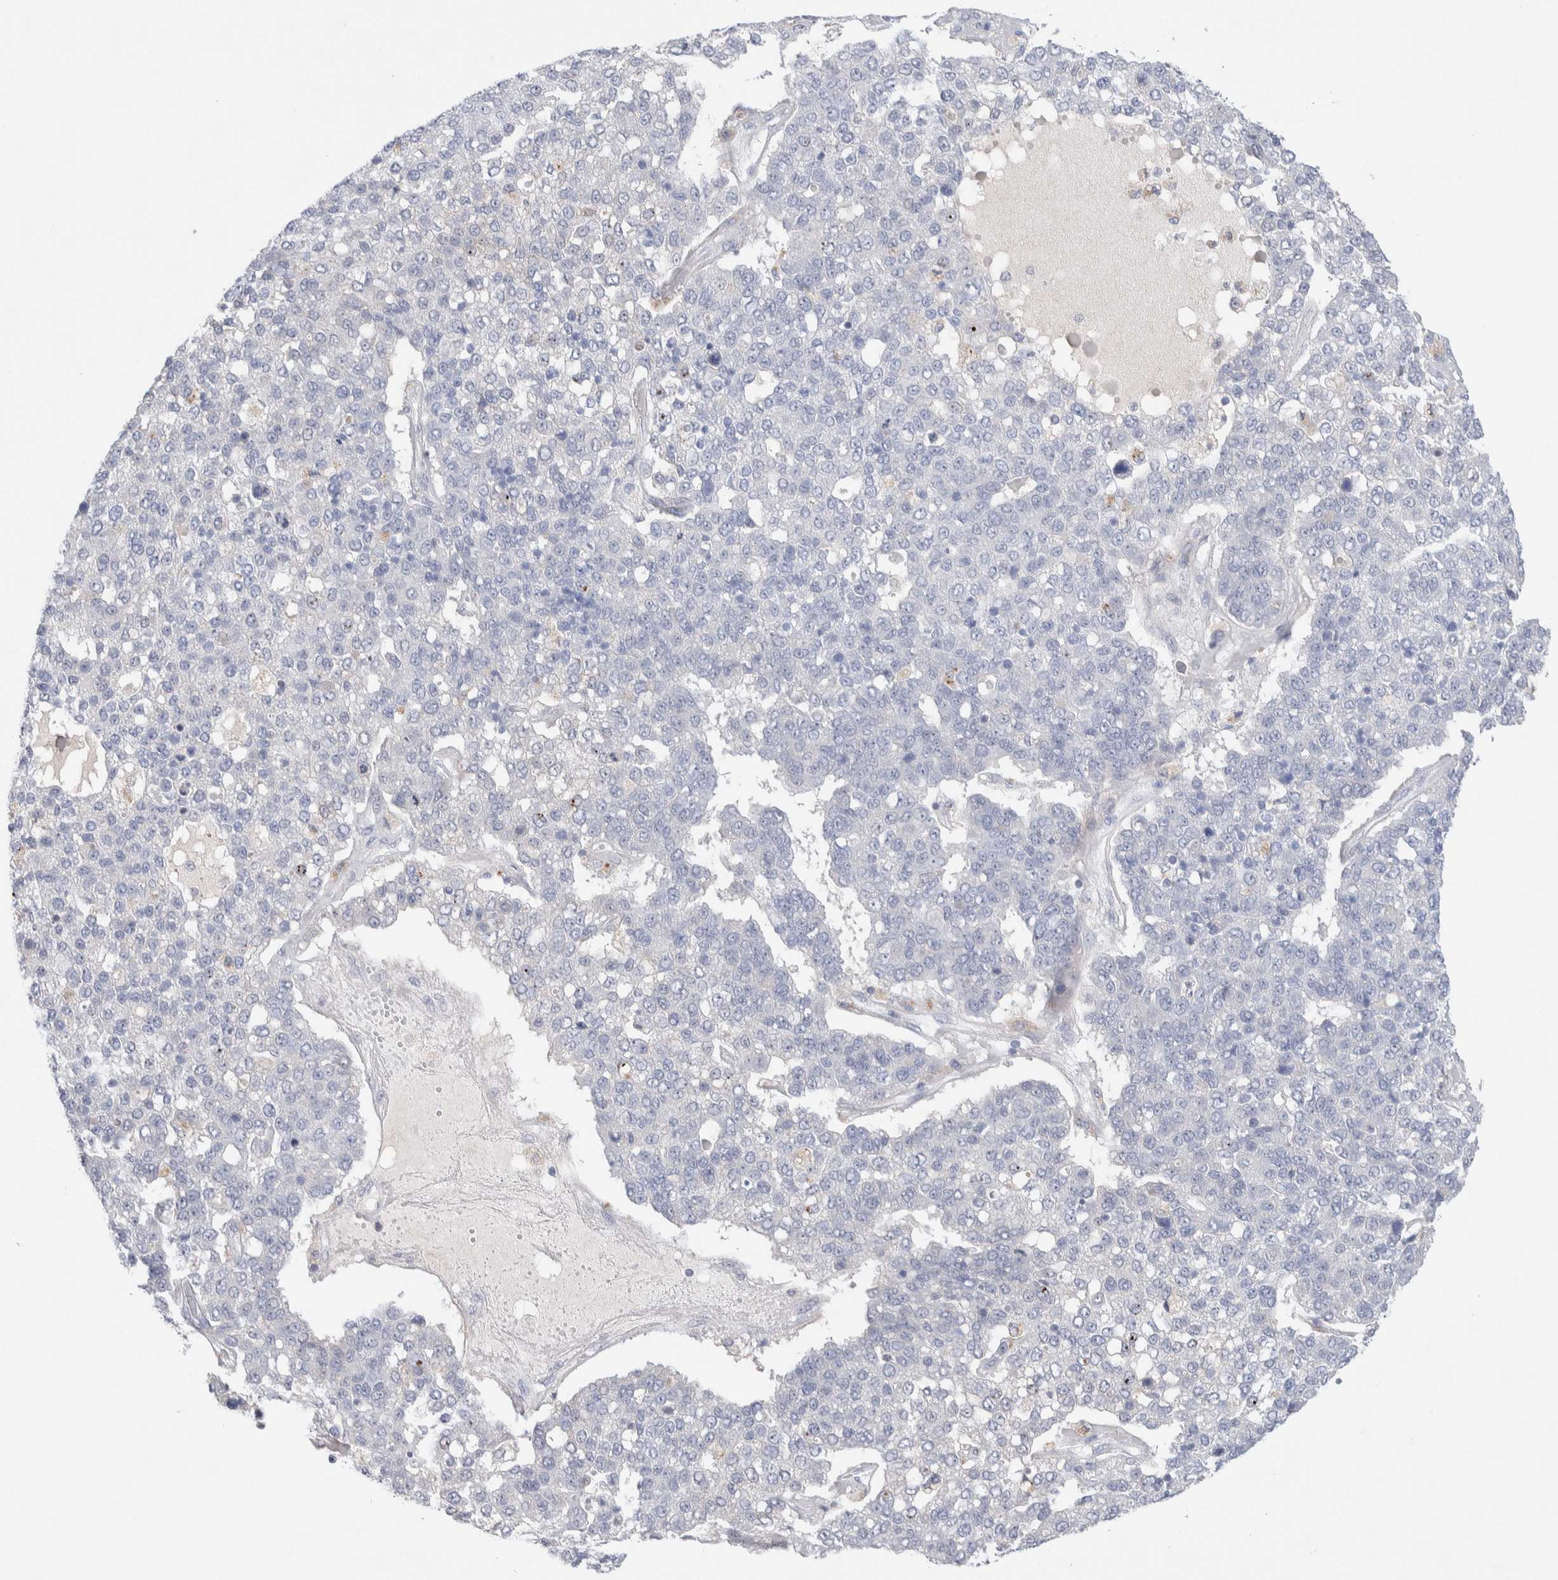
{"staining": {"intensity": "negative", "quantity": "none", "location": "none"}, "tissue": "pancreatic cancer", "cell_type": "Tumor cells", "image_type": "cancer", "snomed": [{"axis": "morphology", "description": "Adenocarcinoma, NOS"}, {"axis": "topography", "description": "Pancreas"}], "caption": "A histopathology image of human adenocarcinoma (pancreatic) is negative for staining in tumor cells. Brightfield microscopy of IHC stained with DAB (3,3'-diaminobenzidine) (brown) and hematoxylin (blue), captured at high magnification.", "gene": "DNAJB6", "patient": {"sex": "female", "age": 61}}